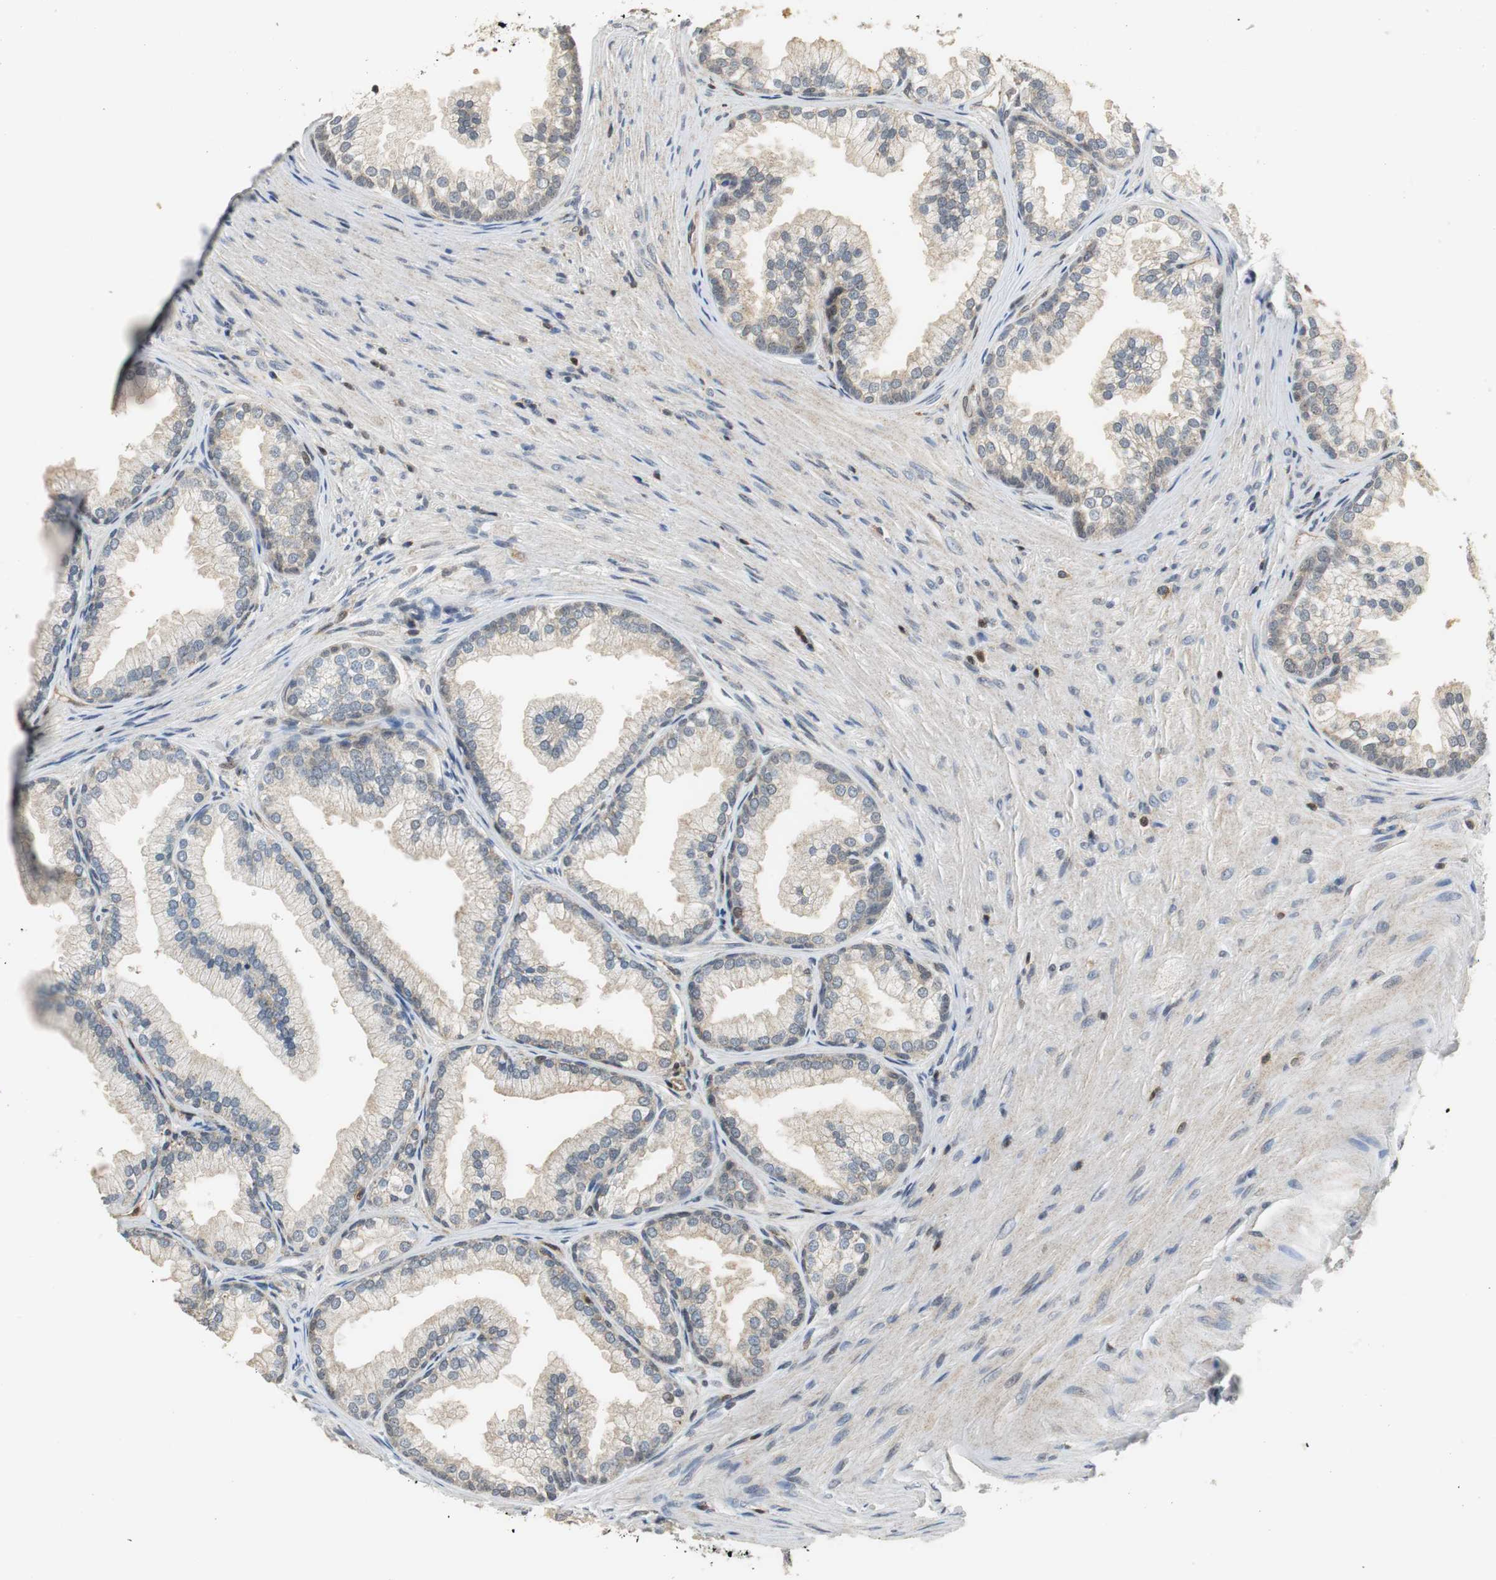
{"staining": {"intensity": "weak", "quantity": "25%-75%", "location": "cytoplasmic/membranous"}, "tissue": "prostate", "cell_type": "Glandular cells", "image_type": "normal", "snomed": [{"axis": "morphology", "description": "Normal tissue, NOS"}, {"axis": "topography", "description": "Prostate"}], "caption": "The image demonstrates a brown stain indicating the presence of a protein in the cytoplasmic/membranous of glandular cells in prostate.", "gene": "GSDMD", "patient": {"sex": "male", "age": 76}}